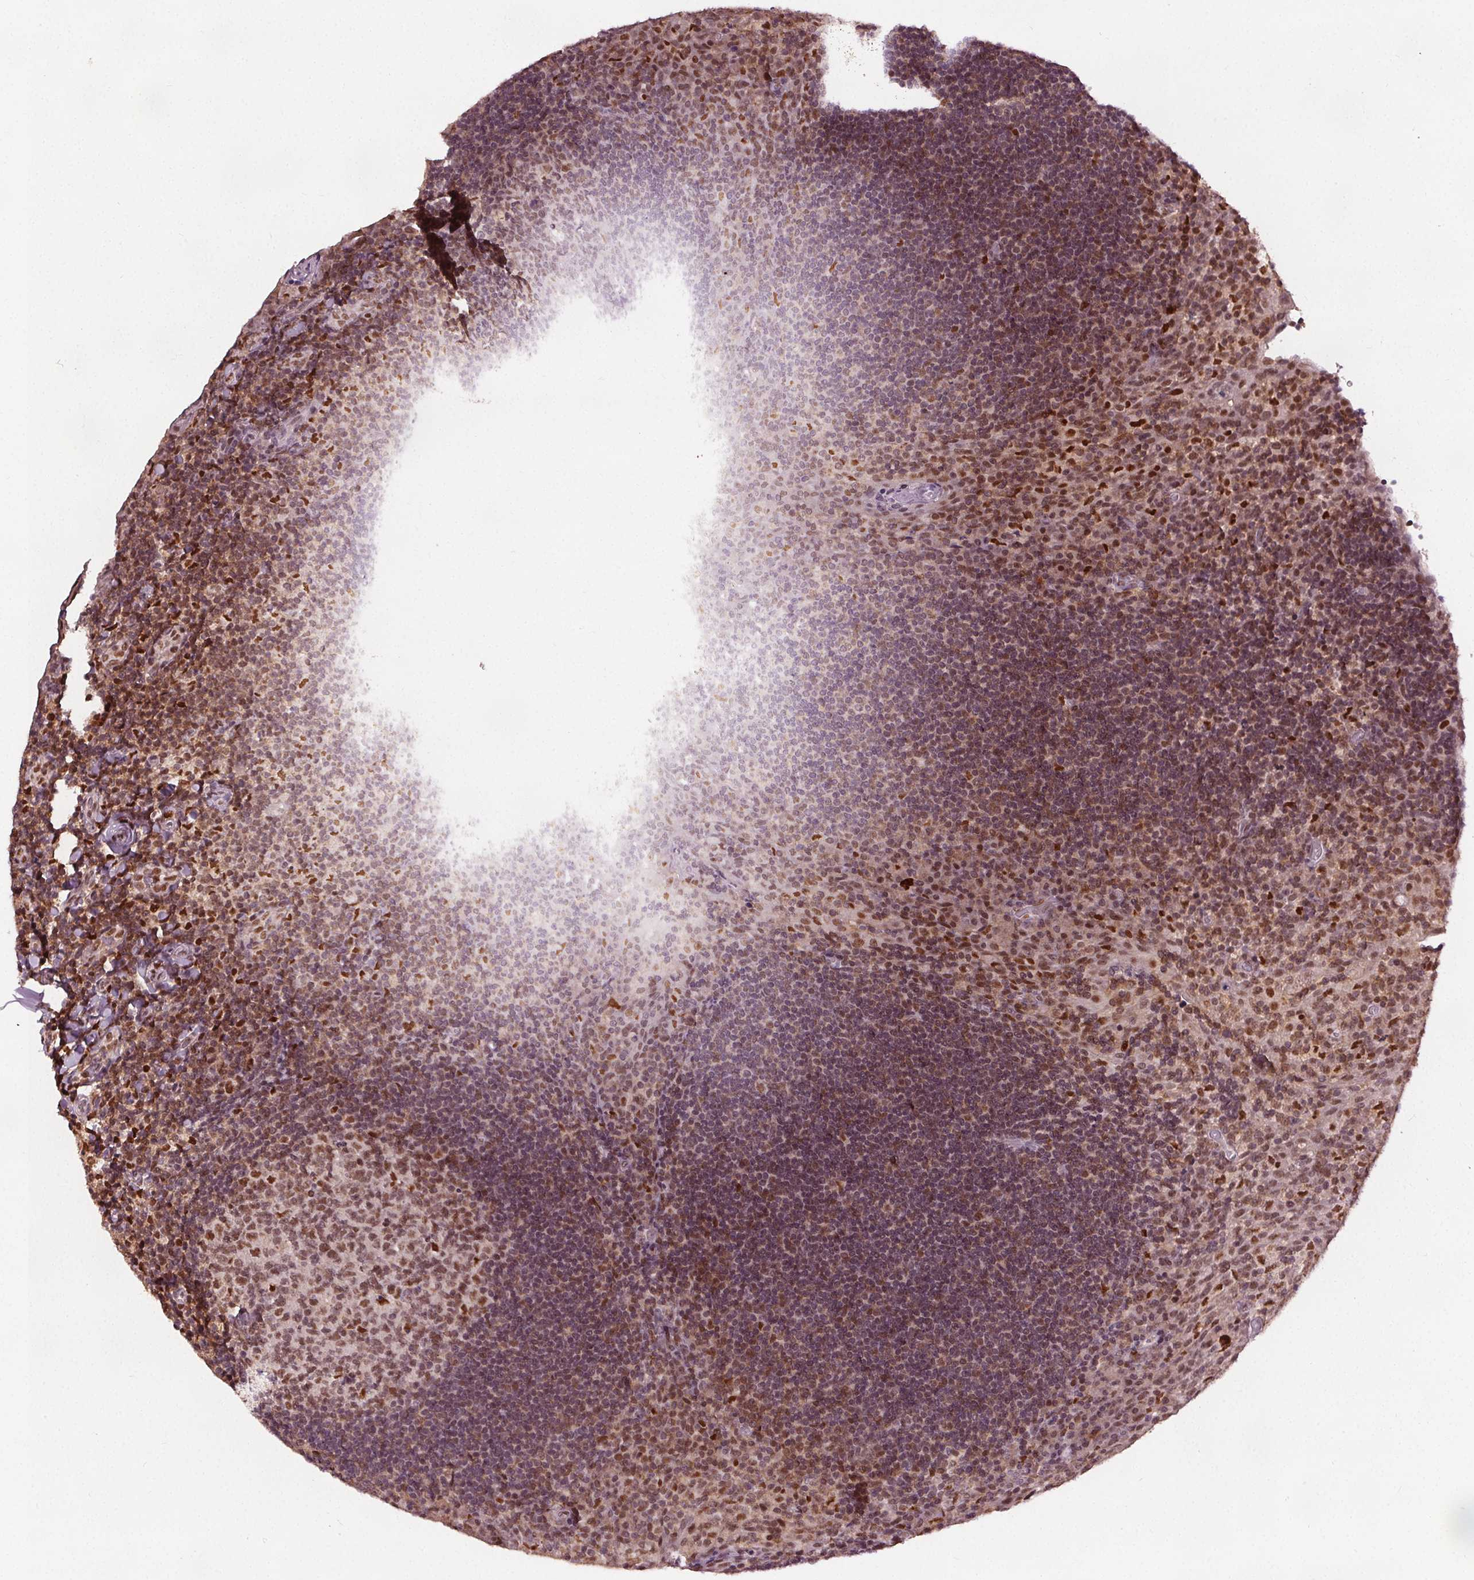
{"staining": {"intensity": "moderate", "quantity": "<25%", "location": "nuclear"}, "tissue": "tonsil", "cell_type": "Germinal center cells", "image_type": "normal", "snomed": [{"axis": "morphology", "description": "Normal tissue, NOS"}, {"axis": "topography", "description": "Tonsil"}], "caption": "High-magnification brightfield microscopy of benign tonsil stained with DAB (3,3'-diaminobenzidine) (brown) and counterstained with hematoxylin (blue). germinal center cells exhibit moderate nuclear positivity is appreciated in about<25% of cells. The staining was performed using DAB to visualize the protein expression in brown, while the nuclei were stained in blue with hematoxylin (Magnification: 20x).", "gene": "DDX11", "patient": {"sex": "male", "age": 17}}